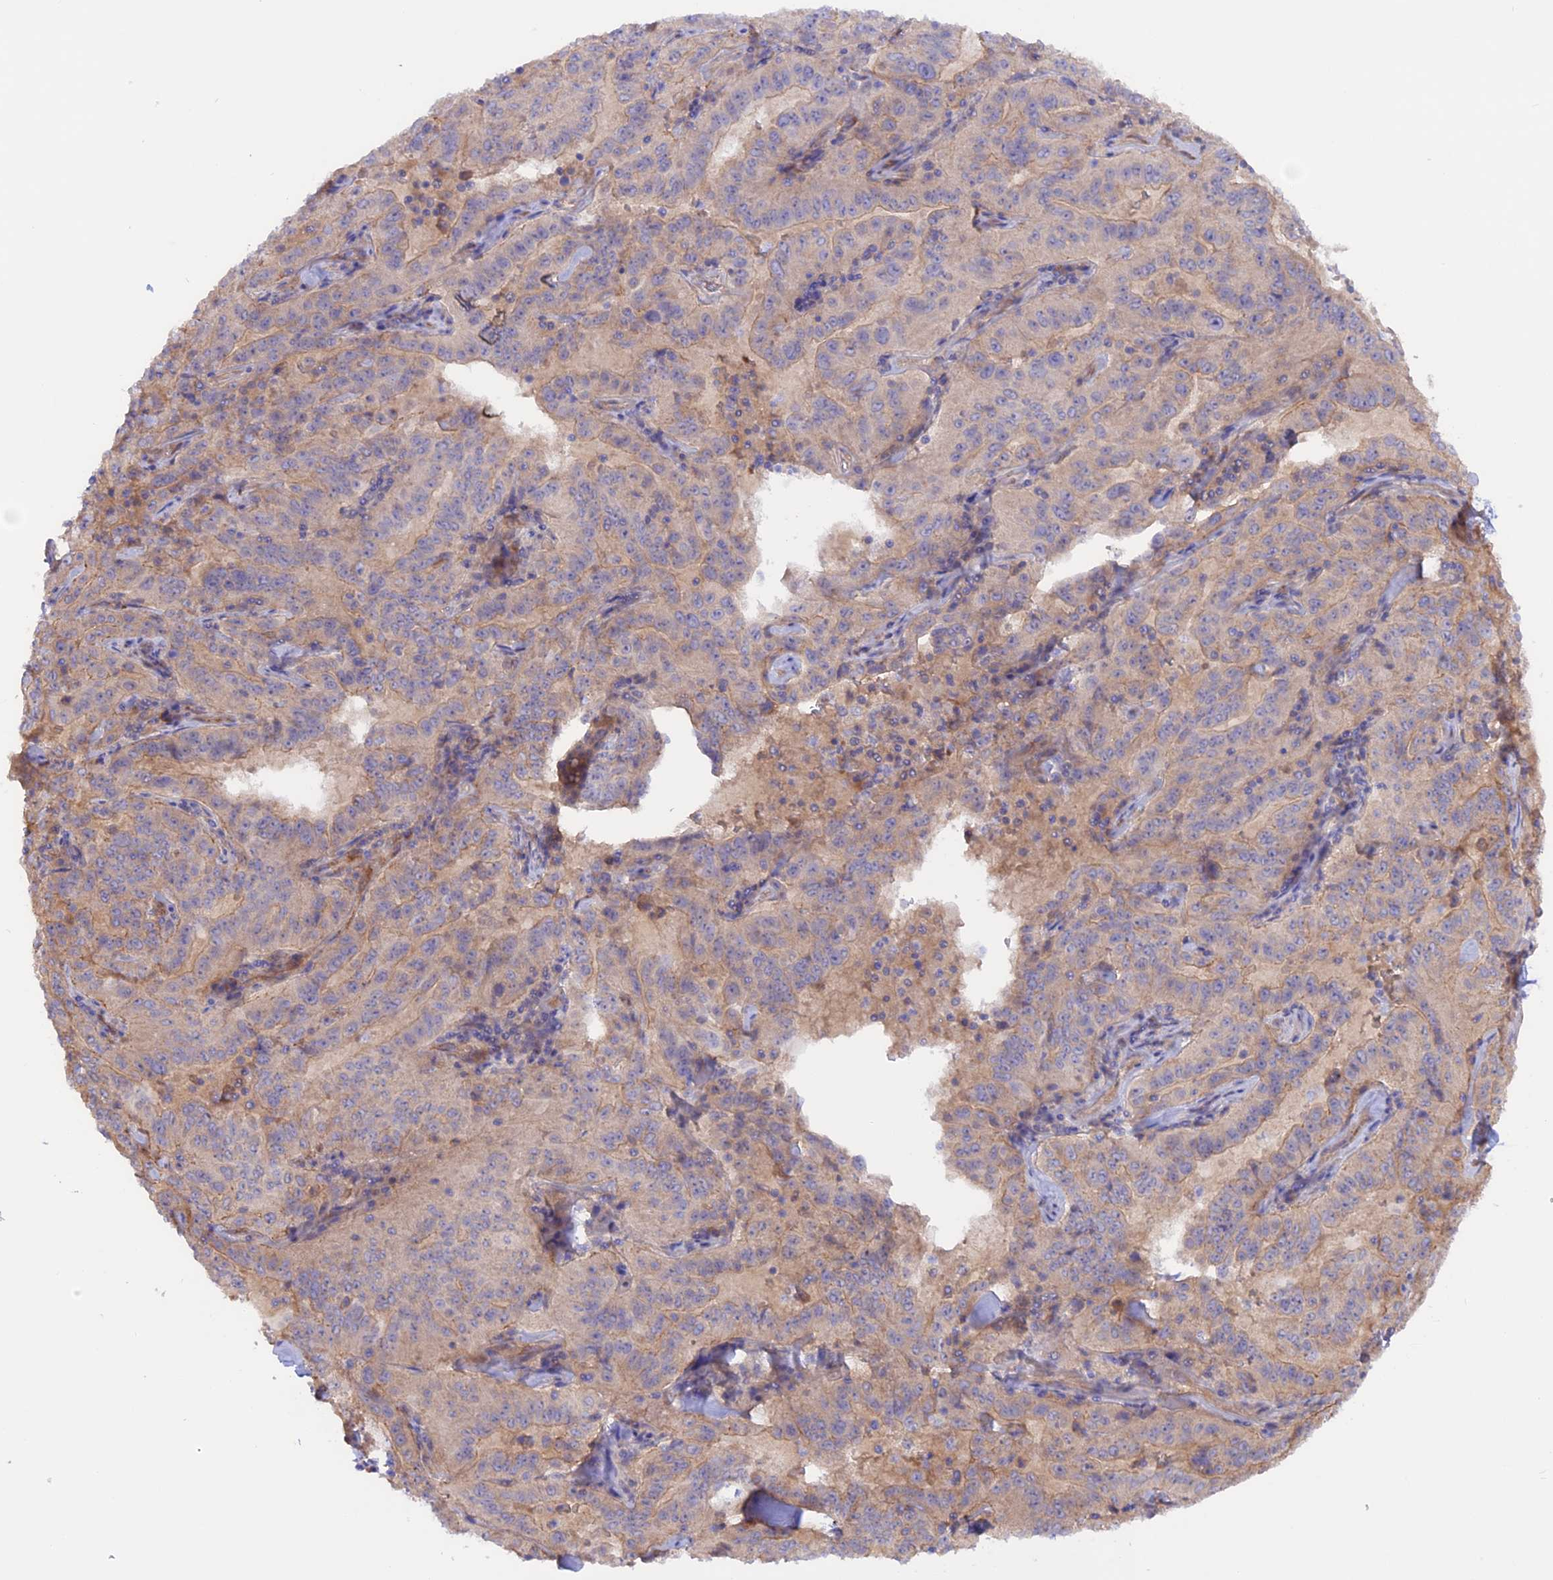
{"staining": {"intensity": "weak", "quantity": "25%-75%", "location": "cytoplasmic/membranous"}, "tissue": "pancreatic cancer", "cell_type": "Tumor cells", "image_type": "cancer", "snomed": [{"axis": "morphology", "description": "Adenocarcinoma, NOS"}, {"axis": "topography", "description": "Pancreas"}], "caption": "Brown immunohistochemical staining in pancreatic cancer displays weak cytoplasmic/membranous expression in about 25%-75% of tumor cells.", "gene": "HYCC1", "patient": {"sex": "male", "age": 63}}